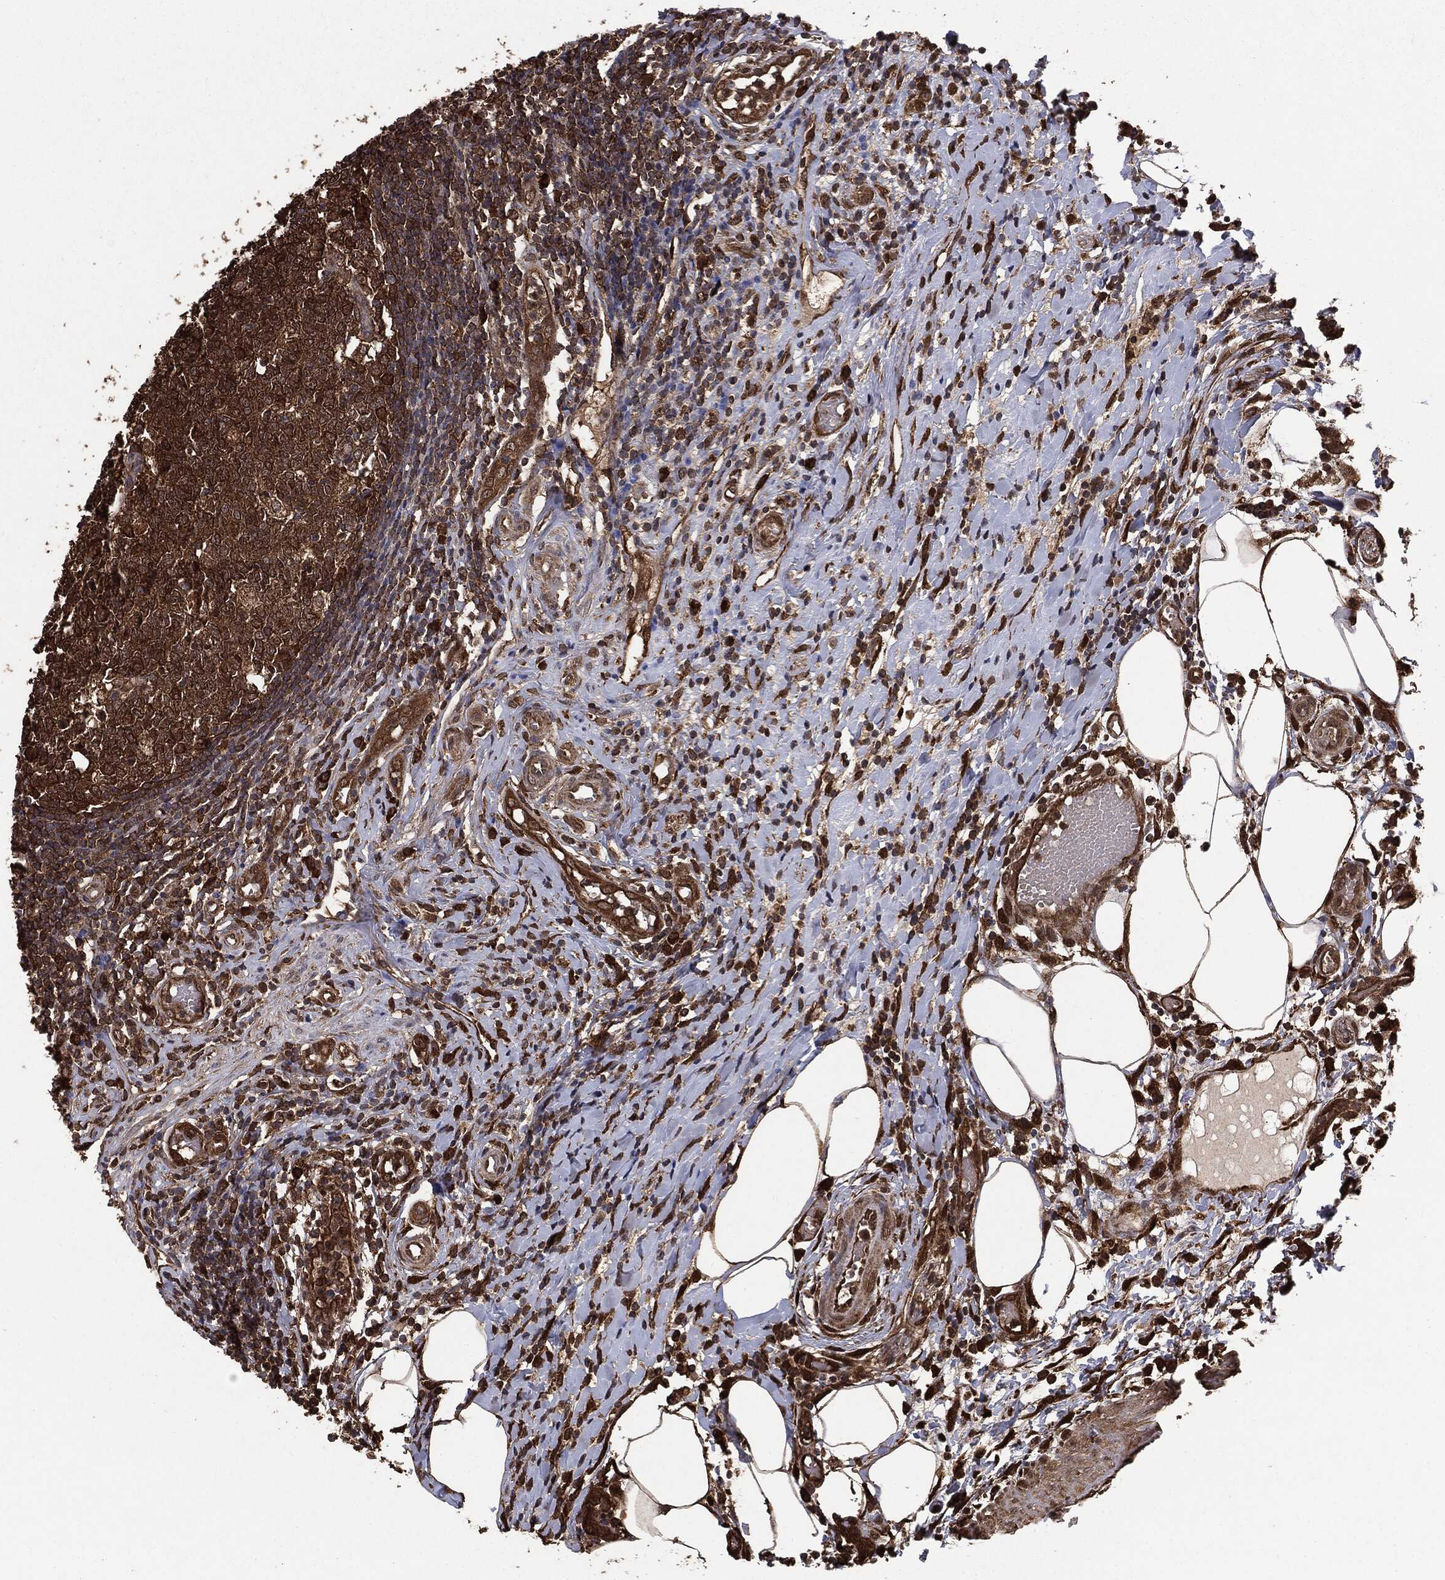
{"staining": {"intensity": "strong", "quantity": ">75%", "location": "cytoplasmic/membranous"}, "tissue": "appendix", "cell_type": "Glandular cells", "image_type": "normal", "snomed": [{"axis": "morphology", "description": "Normal tissue, NOS"}, {"axis": "morphology", "description": "Inflammation, NOS"}, {"axis": "topography", "description": "Appendix"}], "caption": "Immunohistochemical staining of benign appendix exhibits strong cytoplasmic/membranous protein positivity in about >75% of glandular cells. The protein of interest is shown in brown color, while the nuclei are stained blue.", "gene": "NME1", "patient": {"sex": "male", "age": 16}}